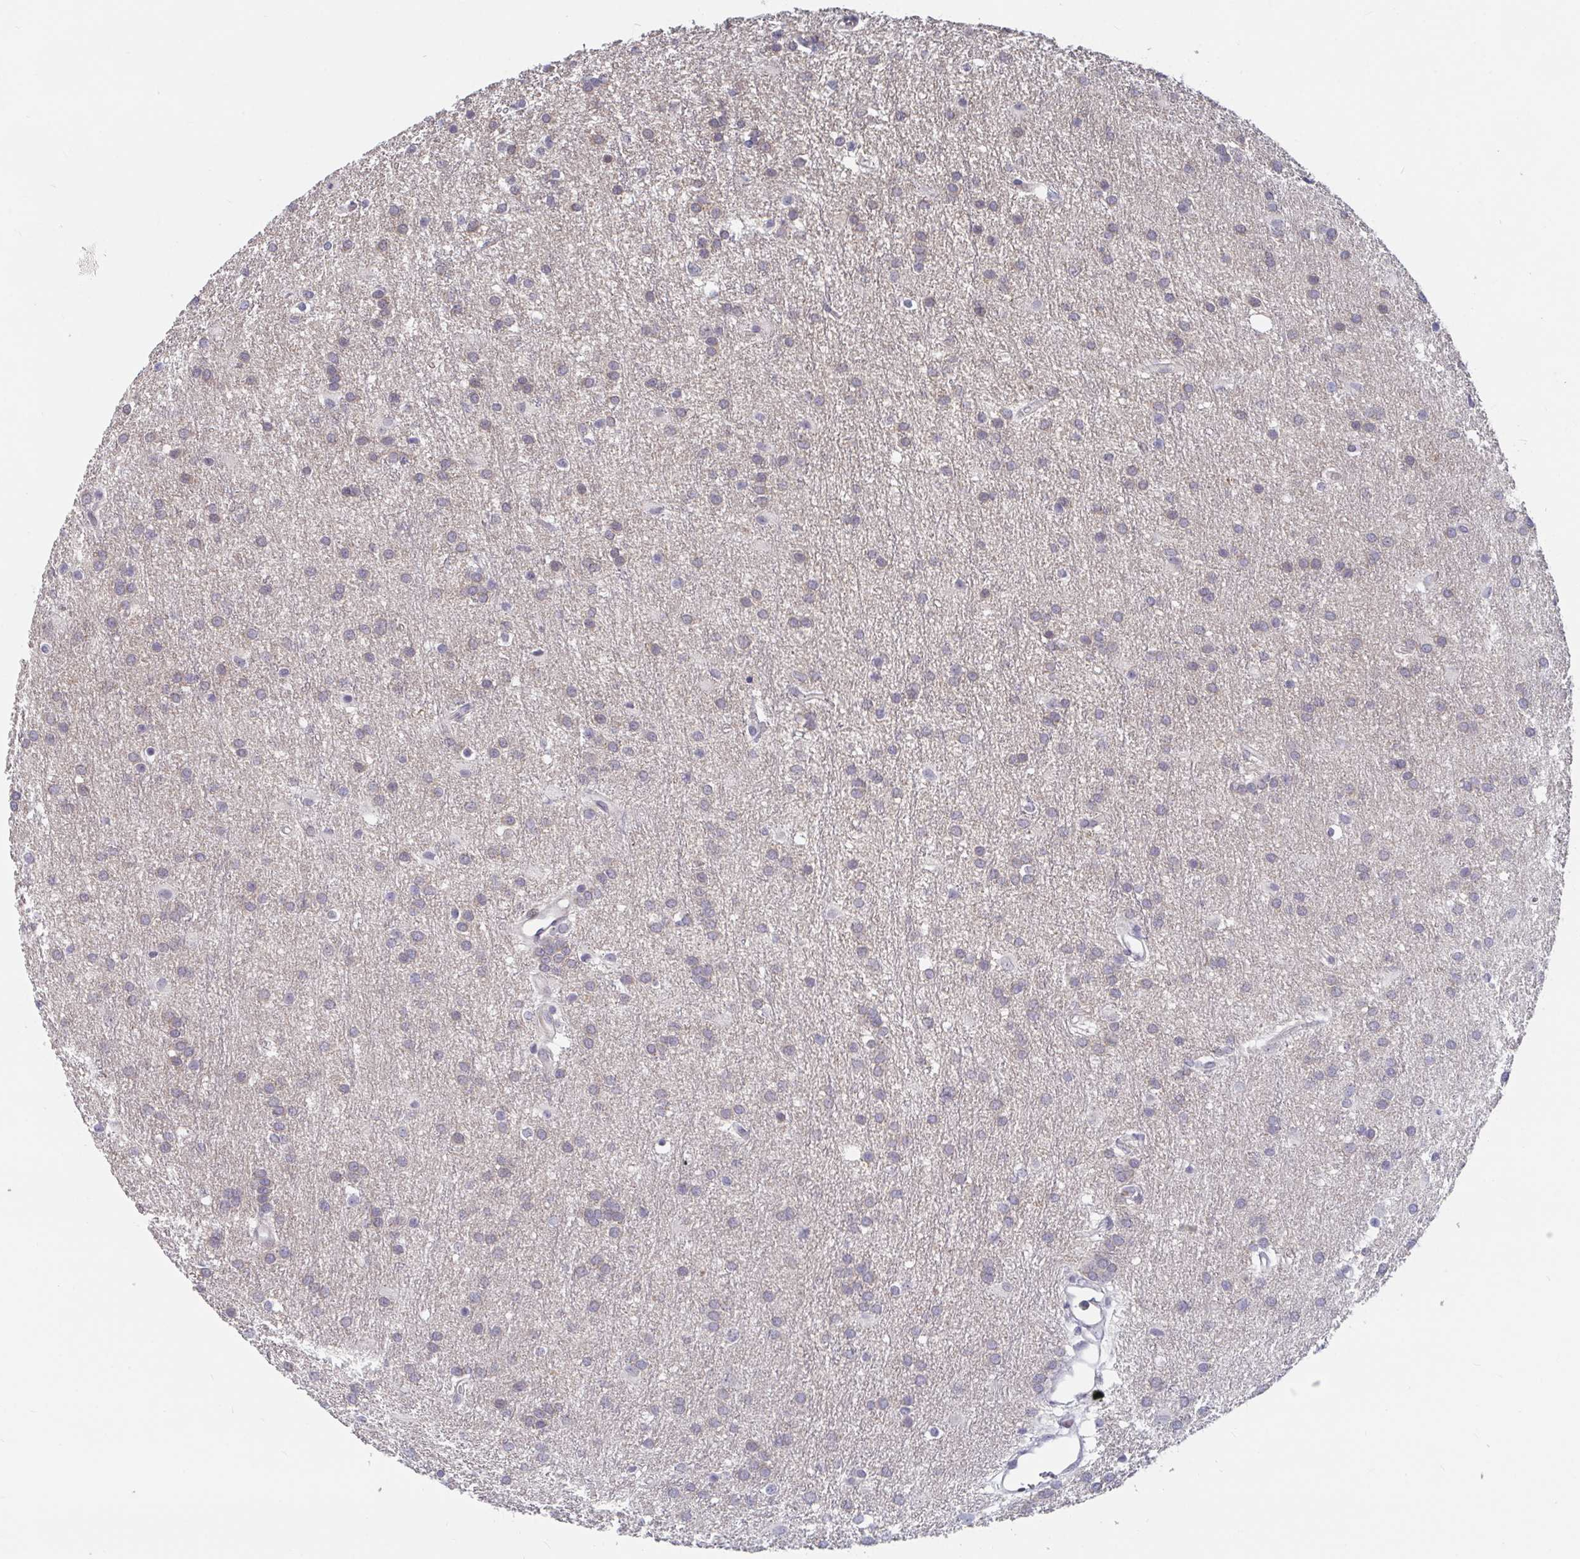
{"staining": {"intensity": "weak", "quantity": "<25%", "location": "cytoplasmic/membranous"}, "tissue": "glioma", "cell_type": "Tumor cells", "image_type": "cancer", "snomed": [{"axis": "morphology", "description": "Glioma, malignant, Low grade"}, {"axis": "topography", "description": "Brain"}], "caption": "IHC micrograph of glioma stained for a protein (brown), which exhibits no expression in tumor cells. (Stains: DAB (3,3'-diaminobenzidine) immunohistochemistry (IHC) with hematoxylin counter stain, Microscopy: brightfield microscopy at high magnification).", "gene": "FAM156B", "patient": {"sex": "female", "age": 32}}